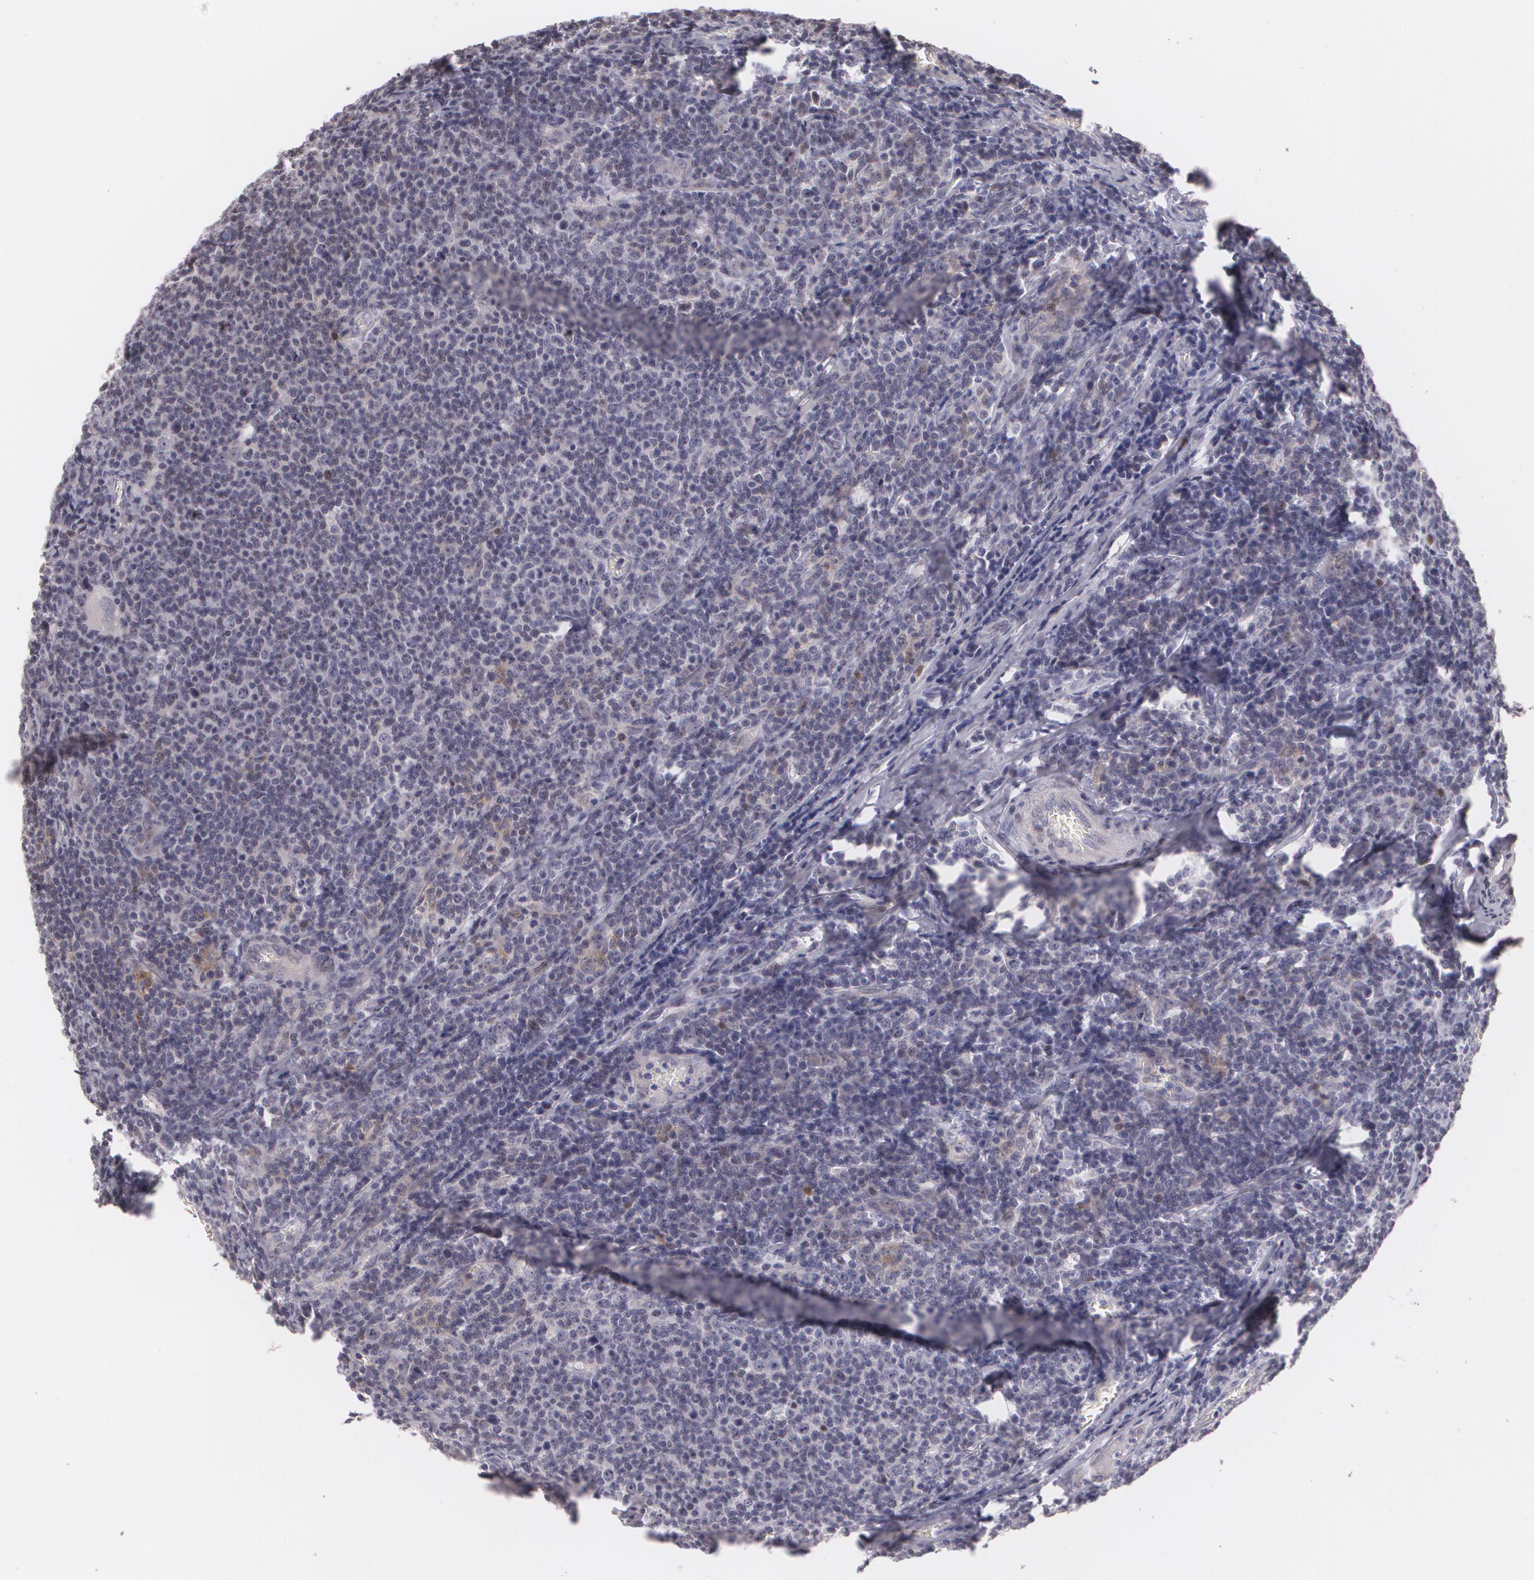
{"staining": {"intensity": "negative", "quantity": "none", "location": "none"}, "tissue": "lymphoma", "cell_type": "Tumor cells", "image_type": "cancer", "snomed": [{"axis": "morphology", "description": "Malignant lymphoma, non-Hodgkin's type, Low grade"}, {"axis": "topography", "description": "Lymph node"}], "caption": "Immunohistochemistry image of neoplastic tissue: lymphoma stained with DAB displays no significant protein staining in tumor cells.", "gene": "ZBTB16", "patient": {"sex": "male", "age": 74}}